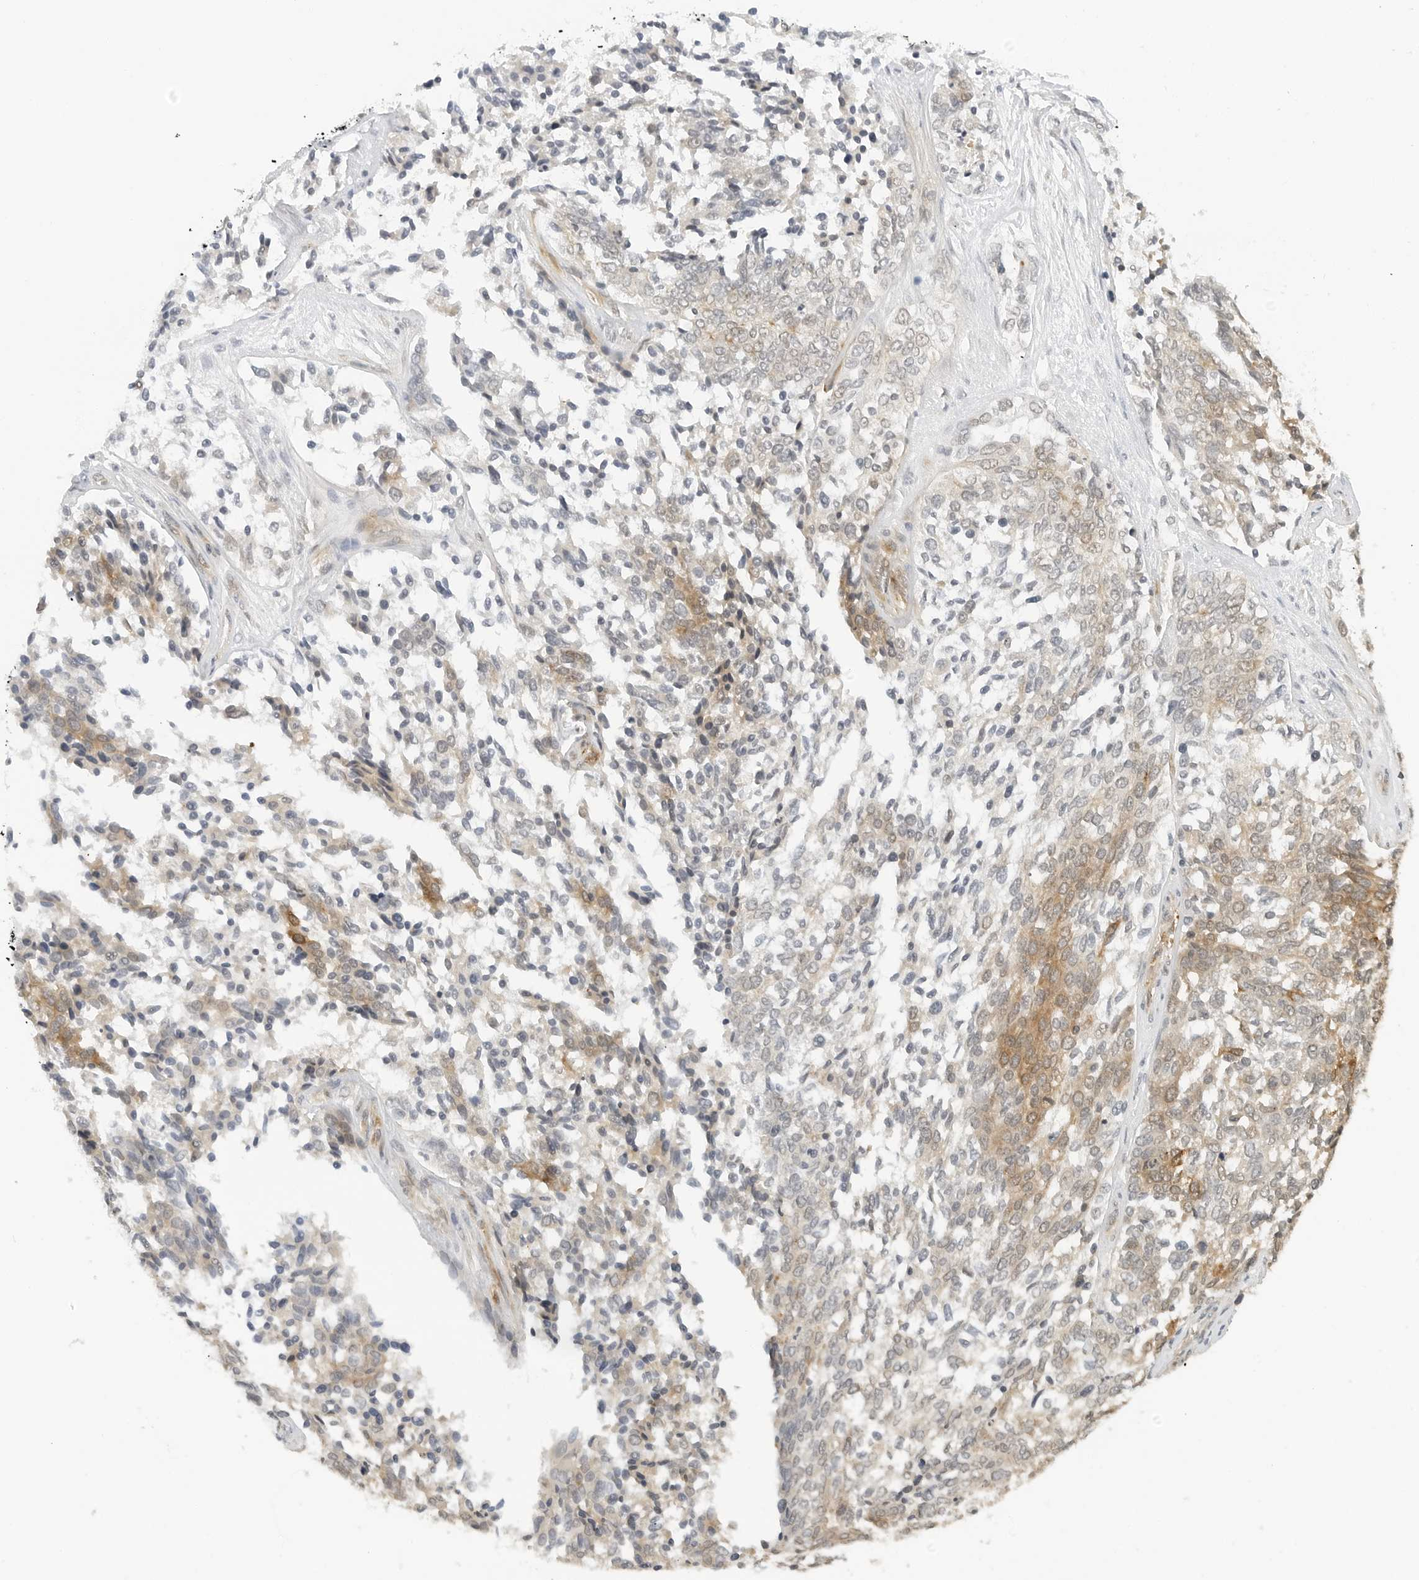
{"staining": {"intensity": "moderate", "quantity": "<25%", "location": "cytoplasmic/membranous"}, "tissue": "ovarian cancer", "cell_type": "Tumor cells", "image_type": "cancer", "snomed": [{"axis": "morphology", "description": "Cystadenocarcinoma, serous, NOS"}, {"axis": "topography", "description": "Ovary"}], "caption": "This is an image of IHC staining of ovarian cancer (serous cystadenocarcinoma), which shows moderate positivity in the cytoplasmic/membranous of tumor cells.", "gene": "NEO1", "patient": {"sex": "female", "age": 44}}